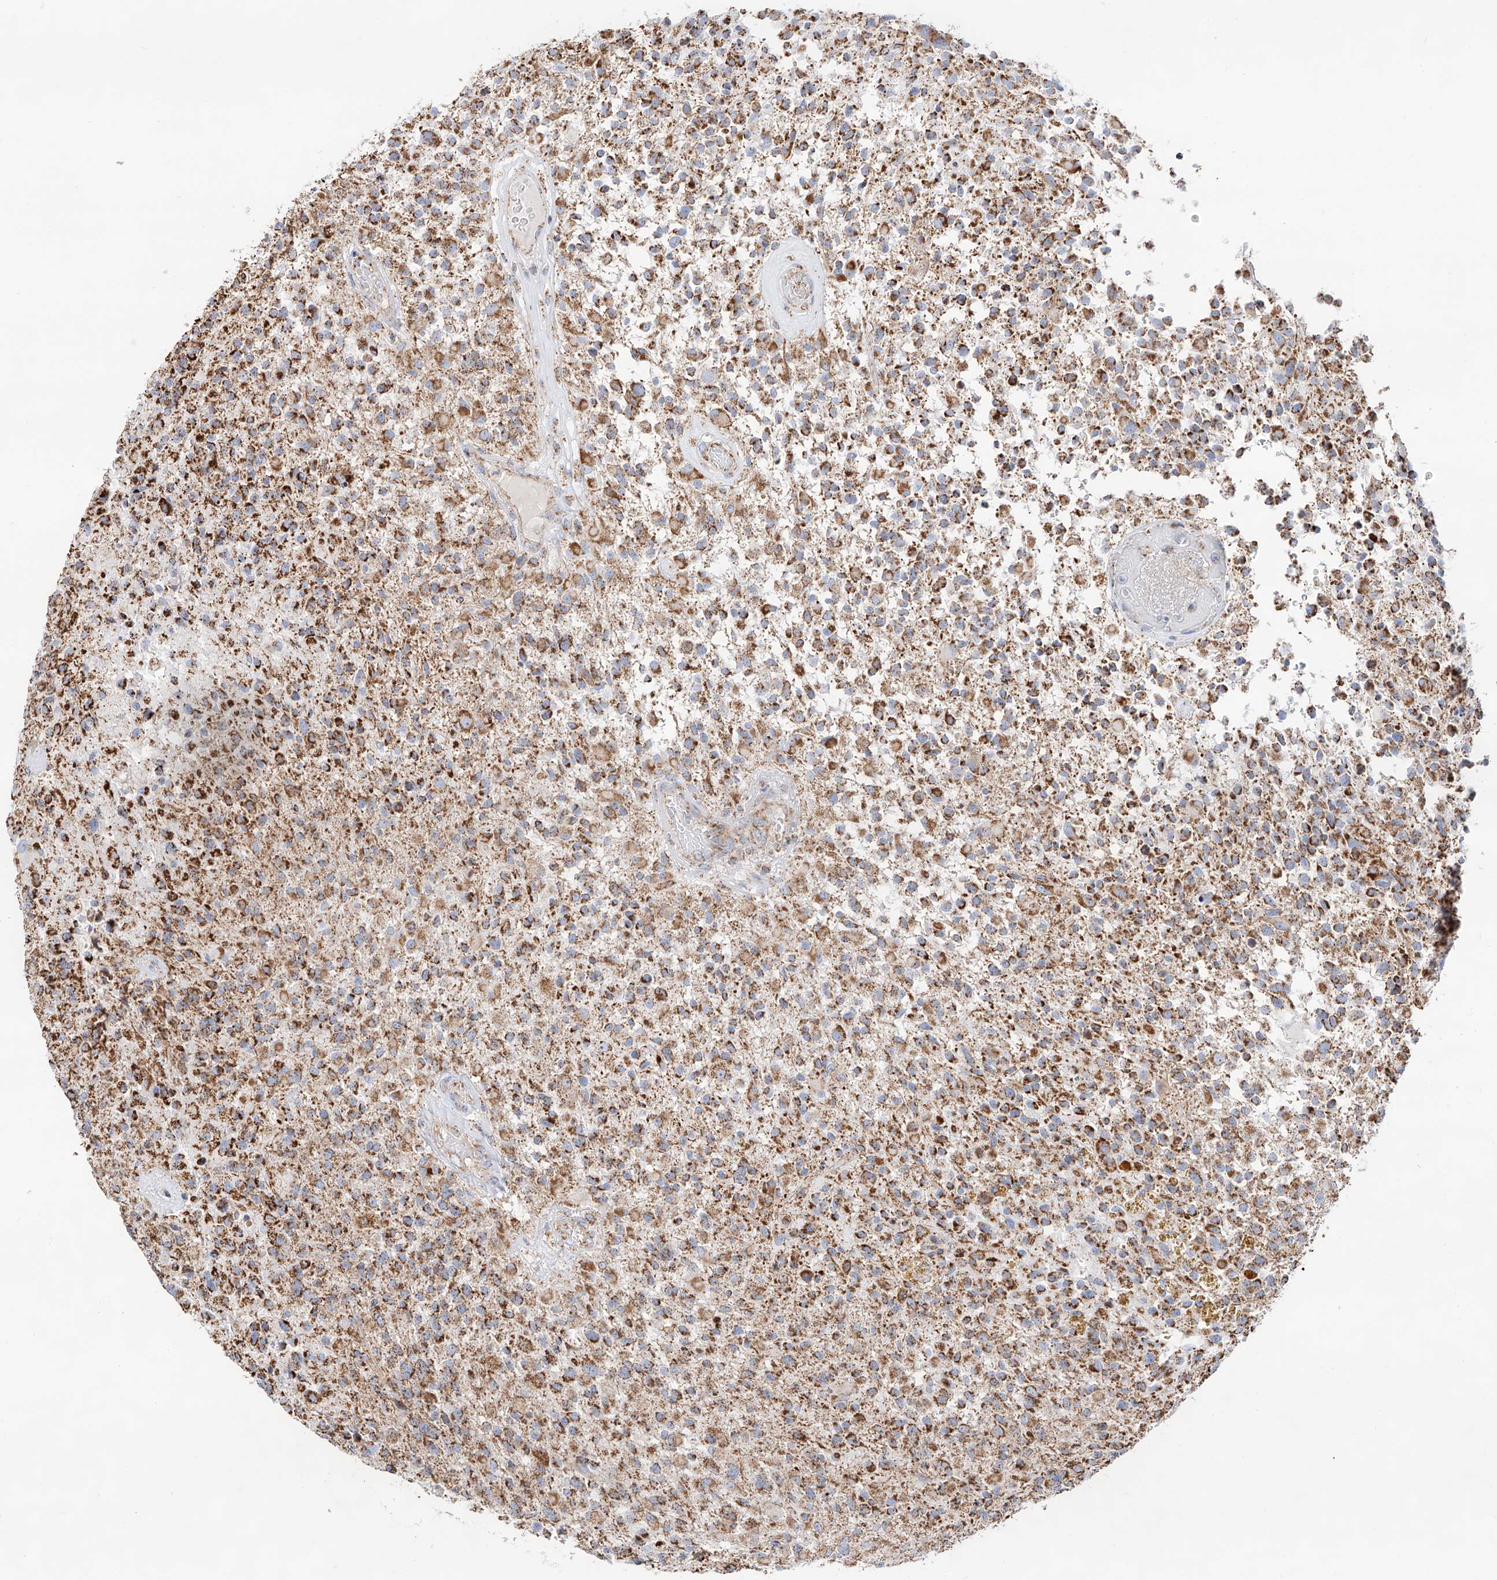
{"staining": {"intensity": "moderate", "quantity": ">75%", "location": "cytoplasmic/membranous"}, "tissue": "glioma", "cell_type": "Tumor cells", "image_type": "cancer", "snomed": [{"axis": "morphology", "description": "Glioma, malignant, High grade"}, {"axis": "morphology", "description": "Glioblastoma, NOS"}, {"axis": "topography", "description": "Brain"}], "caption": "Immunohistochemical staining of glioma demonstrates moderate cytoplasmic/membranous protein staining in about >75% of tumor cells. The staining was performed using DAB (3,3'-diaminobenzidine) to visualize the protein expression in brown, while the nuclei were stained in blue with hematoxylin (Magnification: 20x).", "gene": "TTC27", "patient": {"sex": "male", "age": 60}}